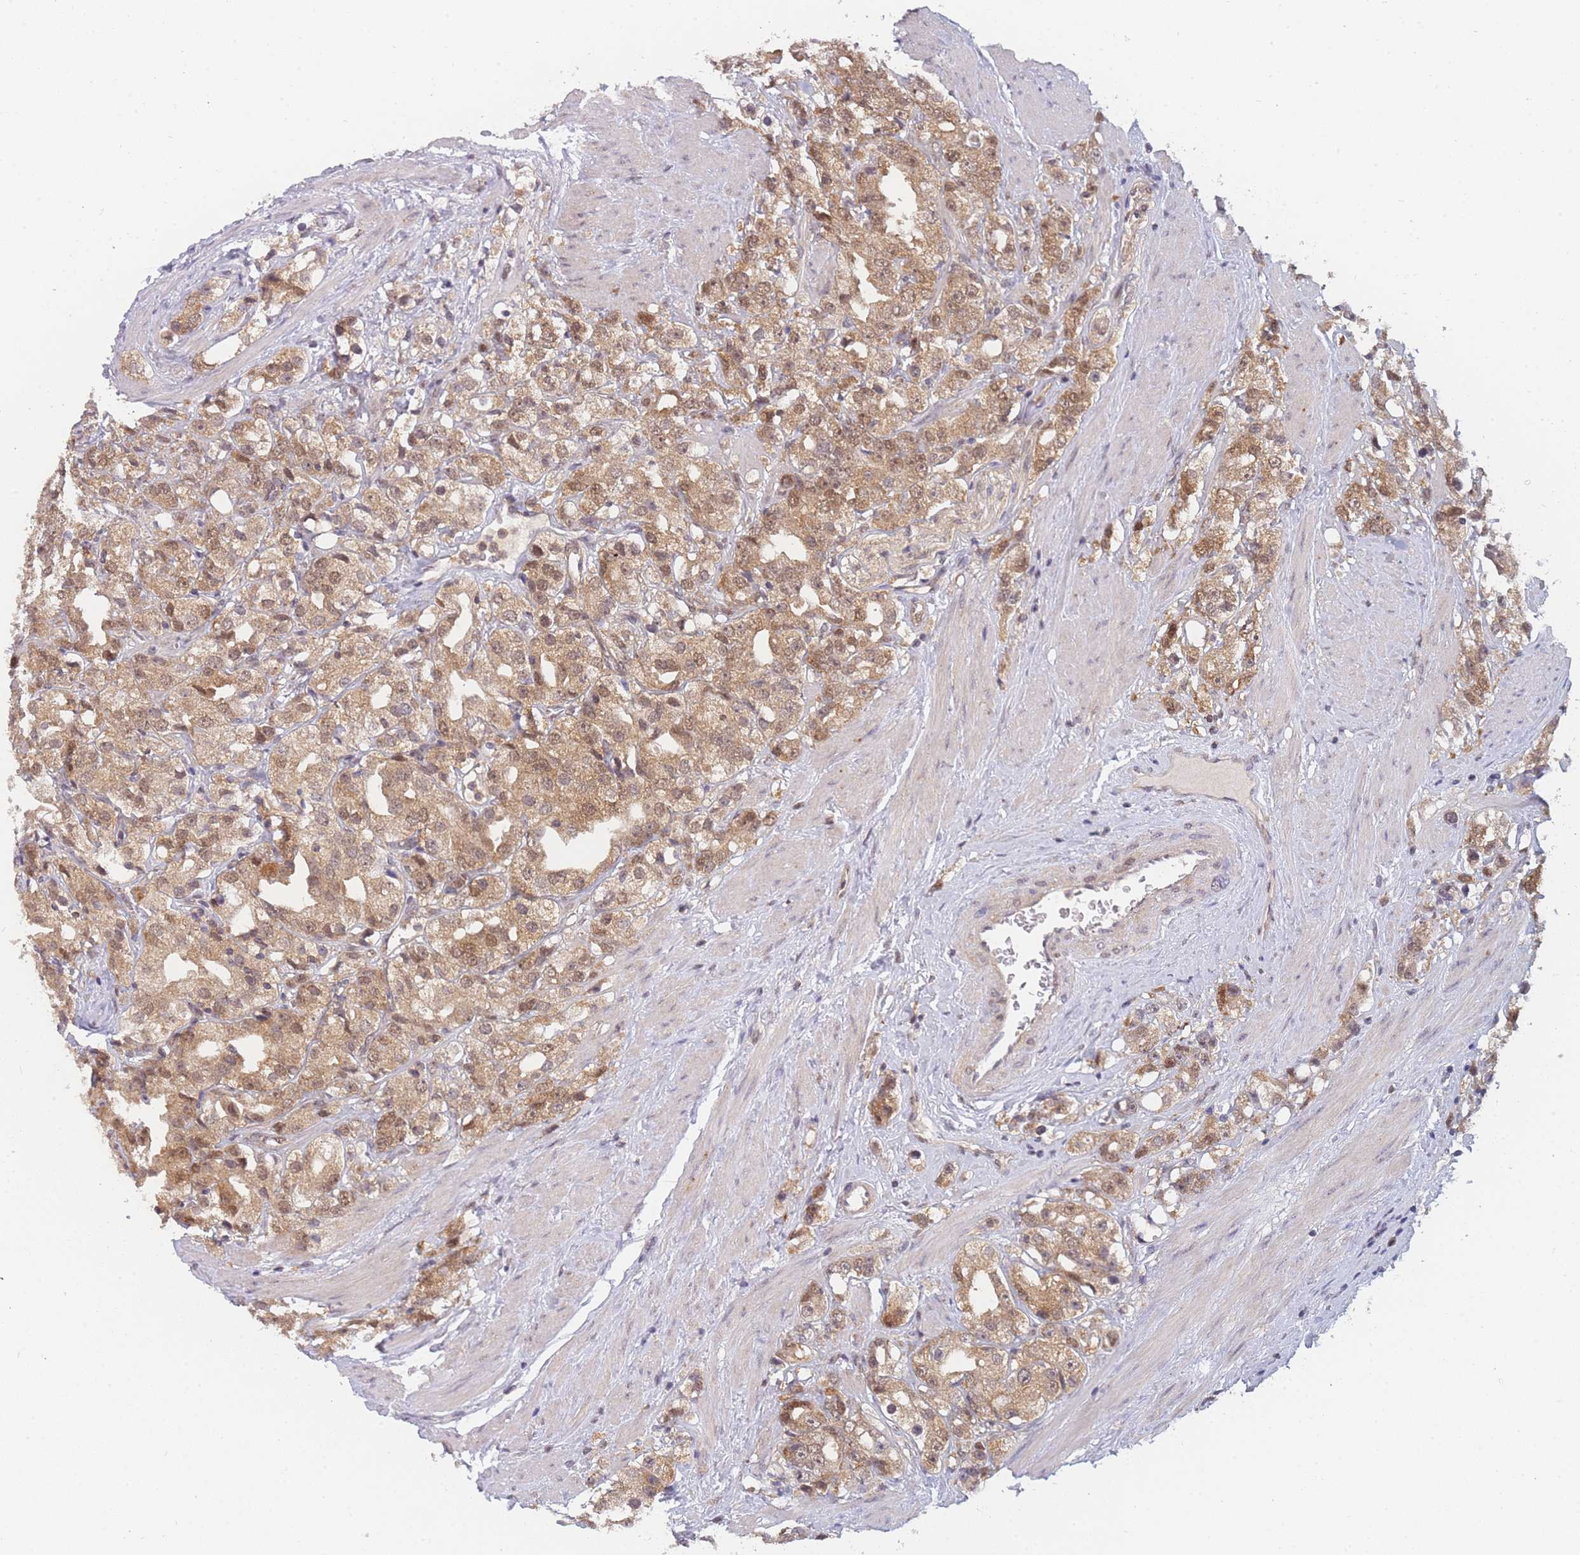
{"staining": {"intensity": "moderate", "quantity": ">75%", "location": "cytoplasmic/membranous"}, "tissue": "prostate cancer", "cell_type": "Tumor cells", "image_type": "cancer", "snomed": [{"axis": "morphology", "description": "Adenocarcinoma, NOS"}, {"axis": "topography", "description": "Prostate"}], "caption": "Protein analysis of prostate adenocarcinoma tissue exhibits moderate cytoplasmic/membranous staining in about >75% of tumor cells.", "gene": "MRI1", "patient": {"sex": "male", "age": 79}}